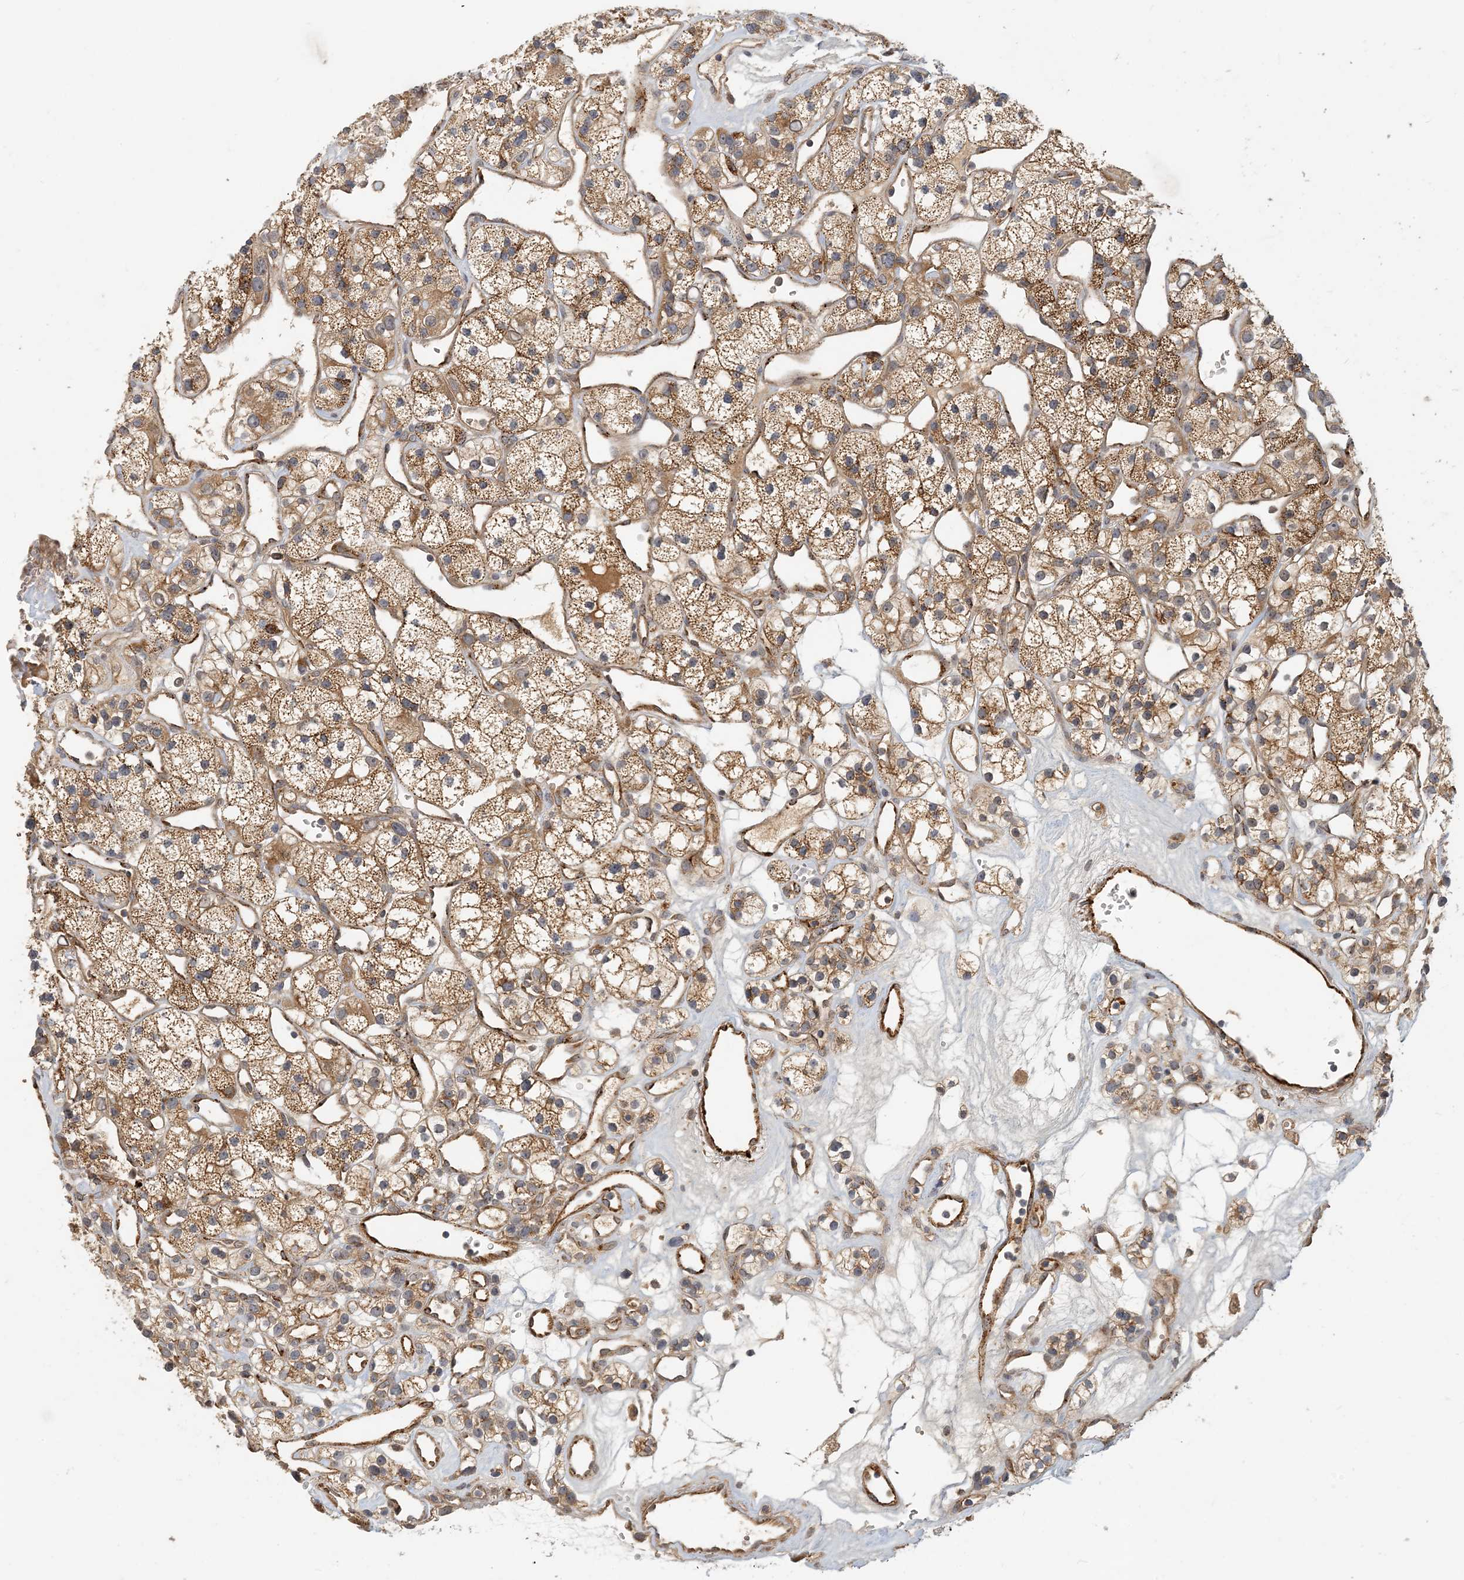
{"staining": {"intensity": "moderate", "quantity": ">75%", "location": "cytoplasmic/membranous"}, "tissue": "renal cancer", "cell_type": "Tumor cells", "image_type": "cancer", "snomed": [{"axis": "morphology", "description": "Adenocarcinoma, NOS"}, {"axis": "topography", "description": "Kidney"}], "caption": "Immunohistochemistry (IHC) of adenocarcinoma (renal) reveals medium levels of moderate cytoplasmic/membranous staining in approximately >75% of tumor cells. (DAB IHC with brightfield microscopy, high magnification).", "gene": "ZBTB3", "patient": {"sex": "female", "age": 57}}